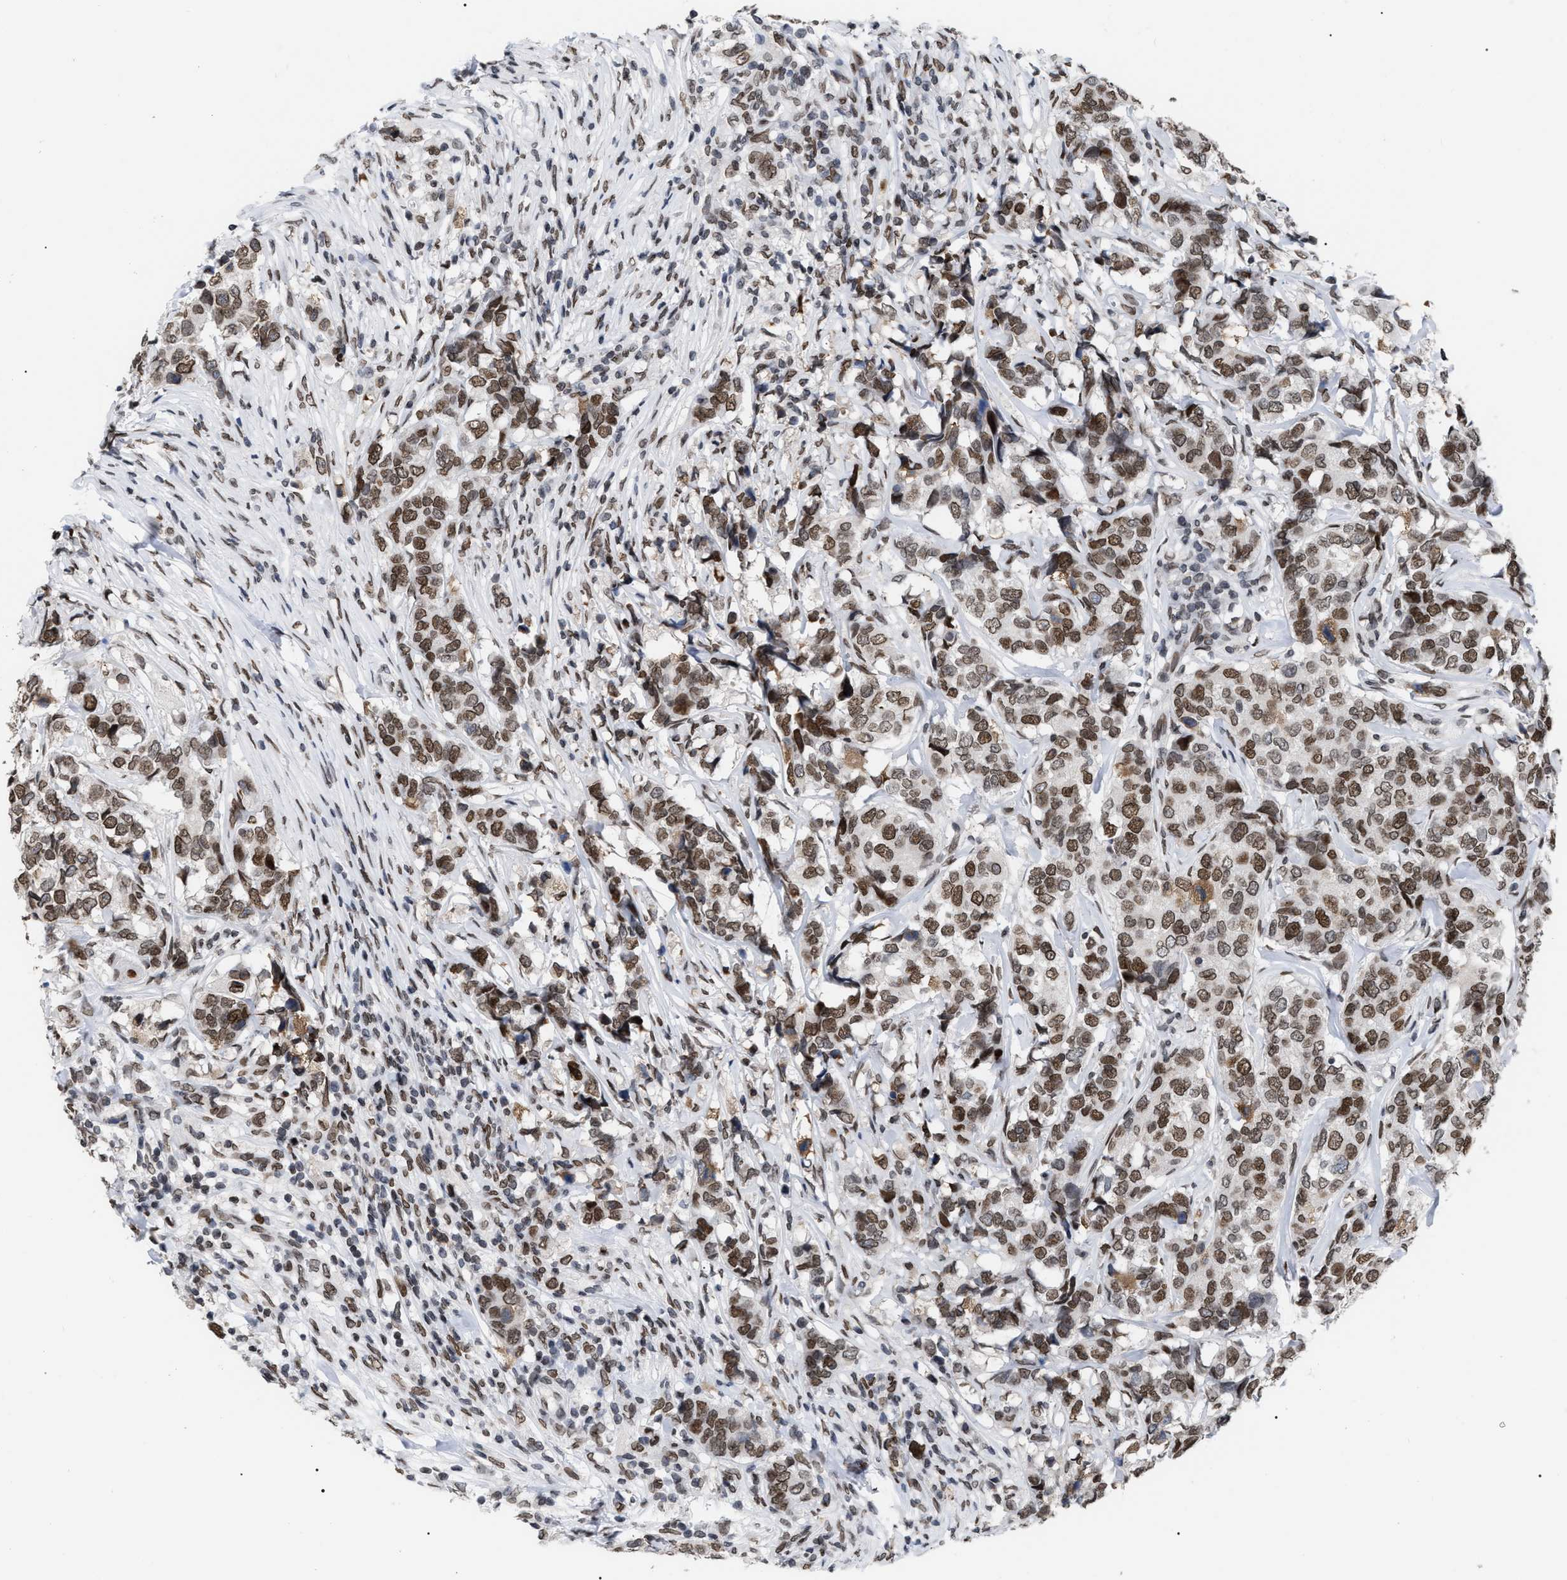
{"staining": {"intensity": "moderate", "quantity": ">75%", "location": "cytoplasmic/membranous,nuclear"}, "tissue": "breast cancer", "cell_type": "Tumor cells", "image_type": "cancer", "snomed": [{"axis": "morphology", "description": "Lobular carcinoma"}, {"axis": "topography", "description": "Breast"}], "caption": "DAB (3,3'-diaminobenzidine) immunohistochemical staining of human lobular carcinoma (breast) shows moderate cytoplasmic/membranous and nuclear protein staining in approximately >75% of tumor cells.", "gene": "TPR", "patient": {"sex": "female", "age": 59}}